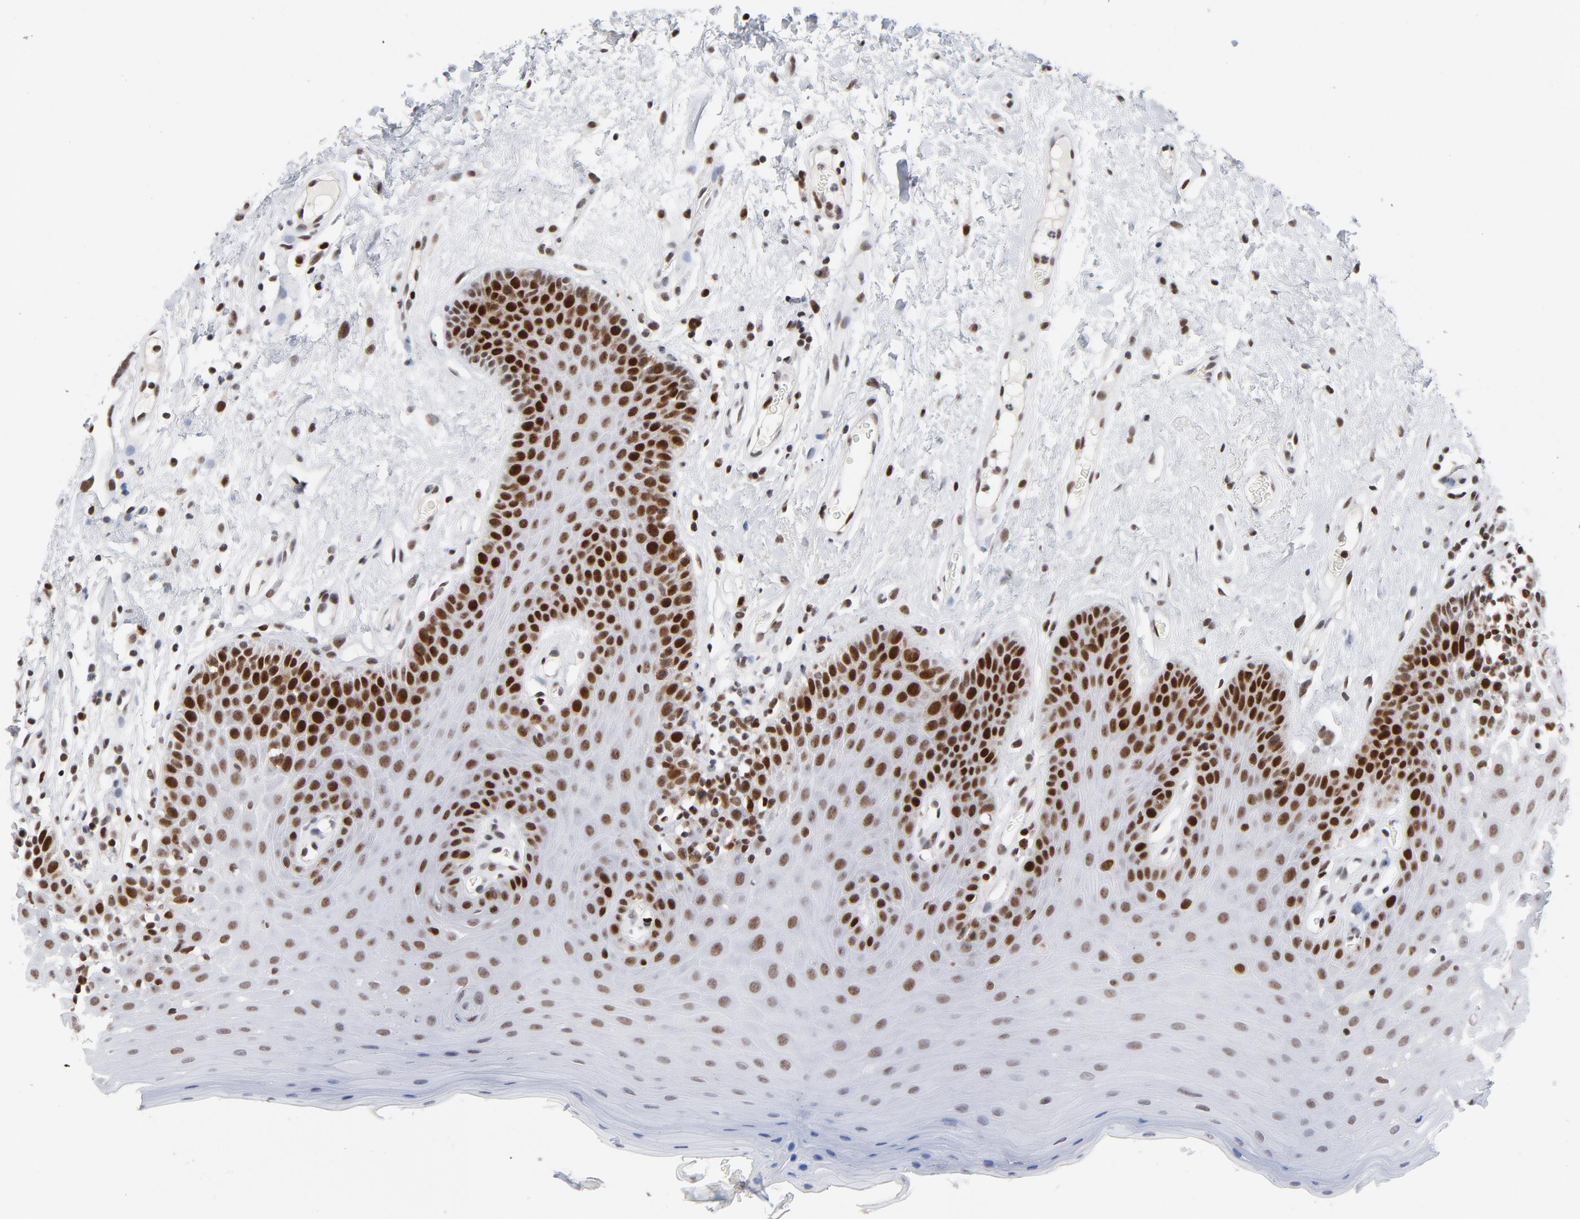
{"staining": {"intensity": "moderate", "quantity": "25%-75%", "location": "nuclear"}, "tissue": "oral mucosa", "cell_type": "Squamous epithelial cells", "image_type": "normal", "snomed": [{"axis": "morphology", "description": "Normal tissue, NOS"}, {"axis": "morphology", "description": "Squamous cell carcinoma, NOS"}, {"axis": "topography", "description": "Skeletal muscle"}, {"axis": "topography", "description": "Oral tissue"}, {"axis": "topography", "description": "Head-Neck"}], "caption": "A high-resolution micrograph shows IHC staining of normal oral mucosa, which reveals moderate nuclear expression in about 25%-75% of squamous epithelial cells. The protein is shown in brown color, while the nuclei are stained blue.", "gene": "RFC4", "patient": {"sex": "male", "age": 71}}